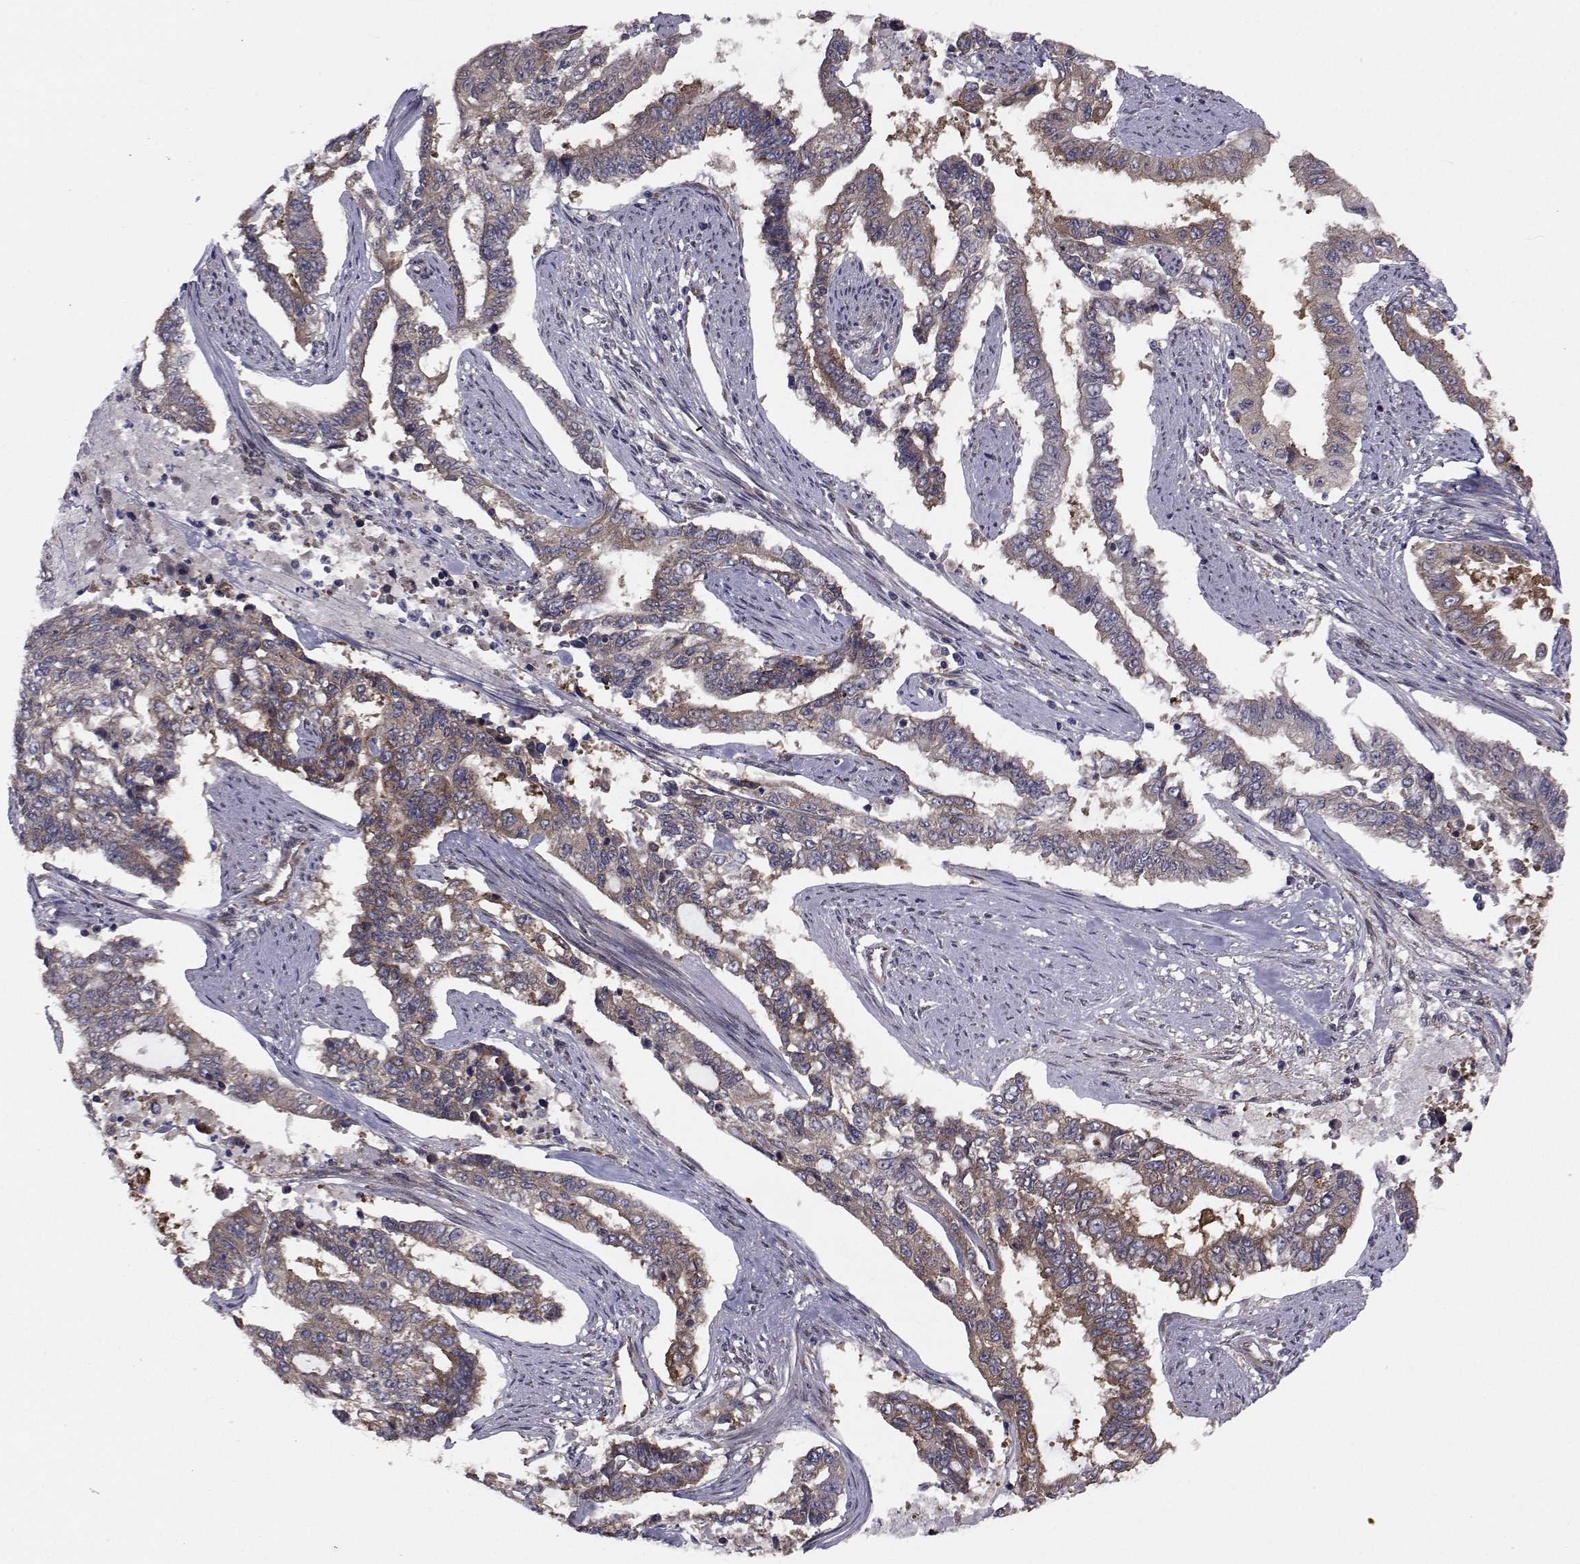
{"staining": {"intensity": "moderate", "quantity": ">75%", "location": "cytoplasmic/membranous"}, "tissue": "endometrial cancer", "cell_type": "Tumor cells", "image_type": "cancer", "snomed": [{"axis": "morphology", "description": "Adenocarcinoma, NOS"}, {"axis": "topography", "description": "Uterus"}], "caption": "About >75% of tumor cells in human endometrial adenocarcinoma reveal moderate cytoplasmic/membranous protein staining as visualized by brown immunohistochemical staining.", "gene": "TRIP10", "patient": {"sex": "female", "age": 59}}